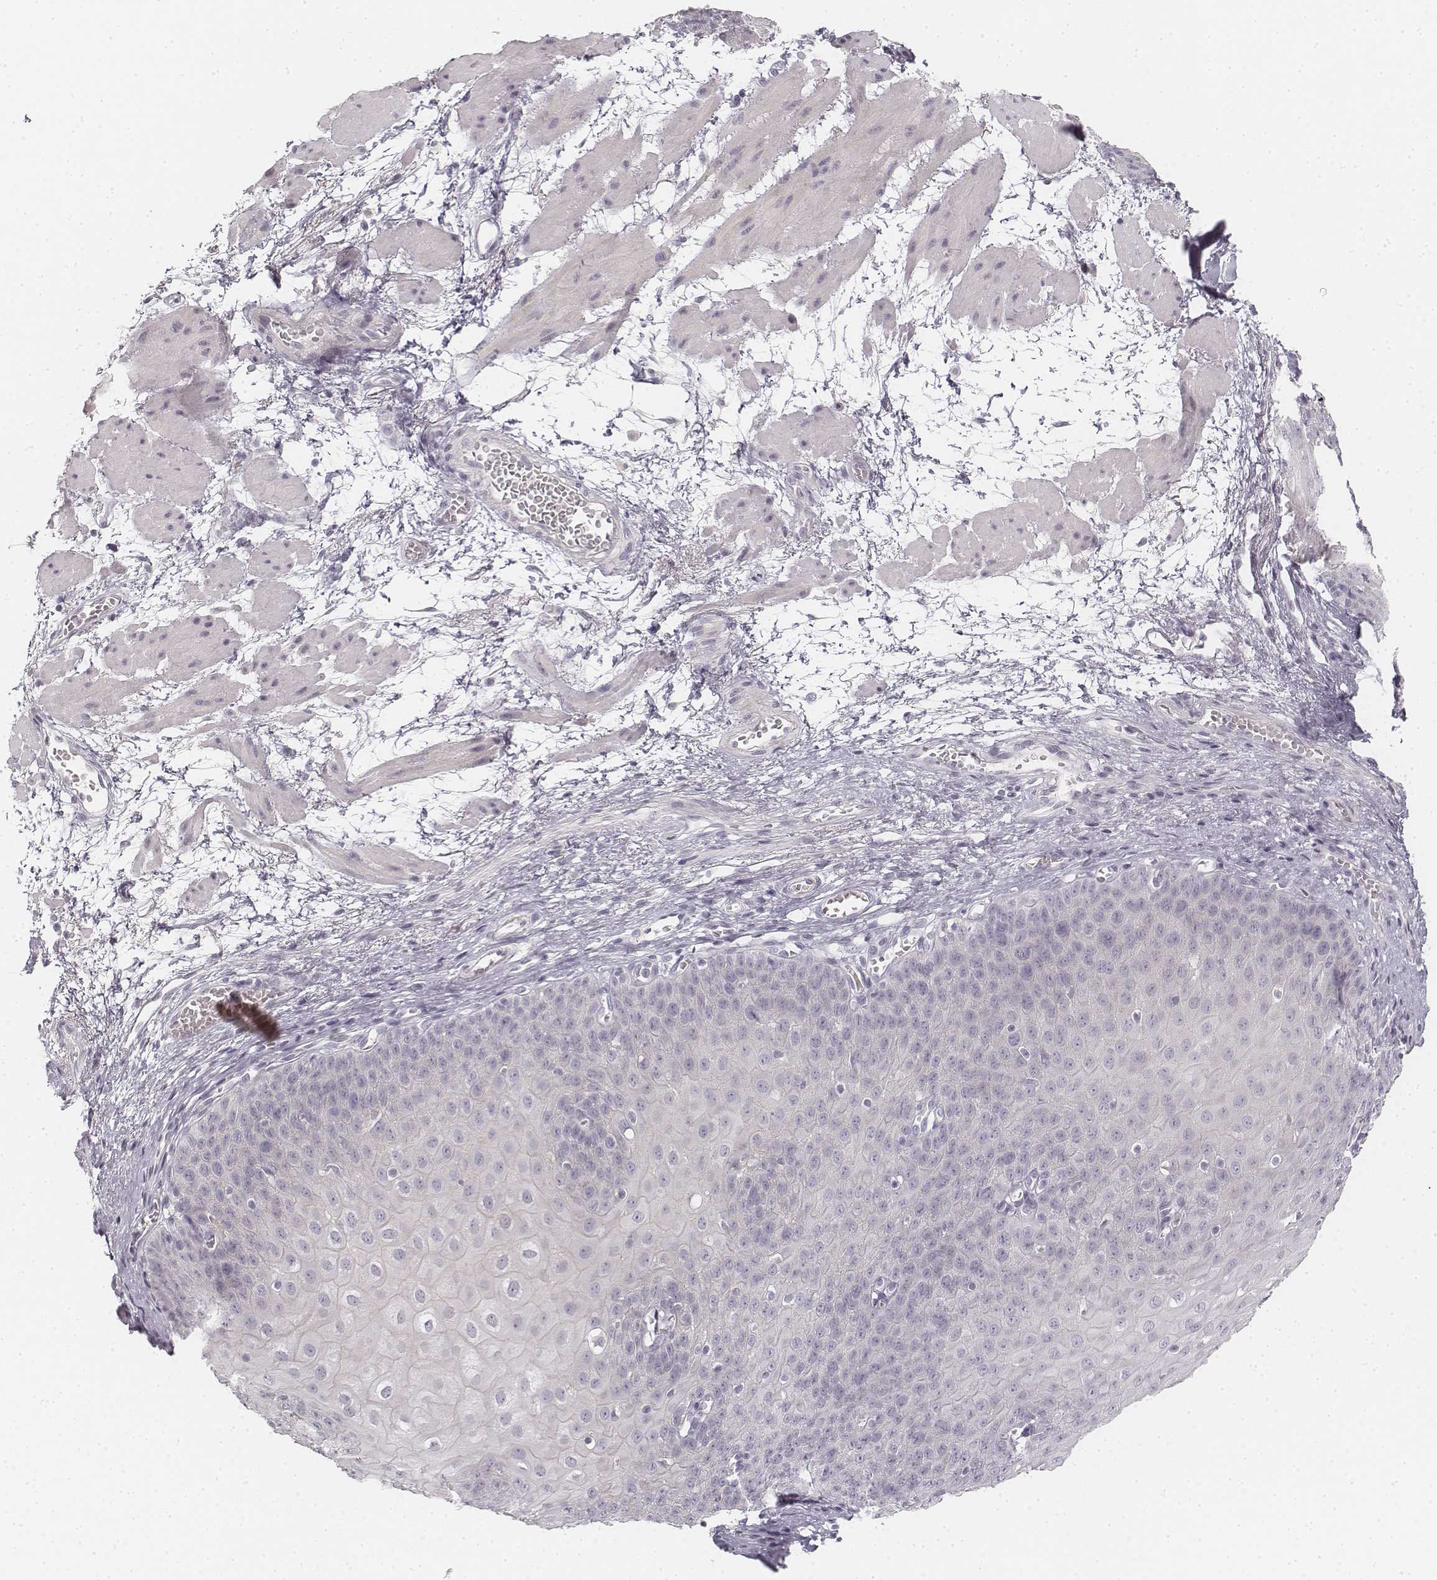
{"staining": {"intensity": "negative", "quantity": "none", "location": "none"}, "tissue": "esophagus", "cell_type": "Squamous epithelial cells", "image_type": "normal", "snomed": [{"axis": "morphology", "description": "Normal tissue, NOS"}, {"axis": "topography", "description": "Esophagus"}], "caption": "DAB immunohistochemical staining of benign esophagus reveals no significant expression in squamous epithelial cells.", "gene": "DSG4", "patient": {"sex": "male", "age": 71}}